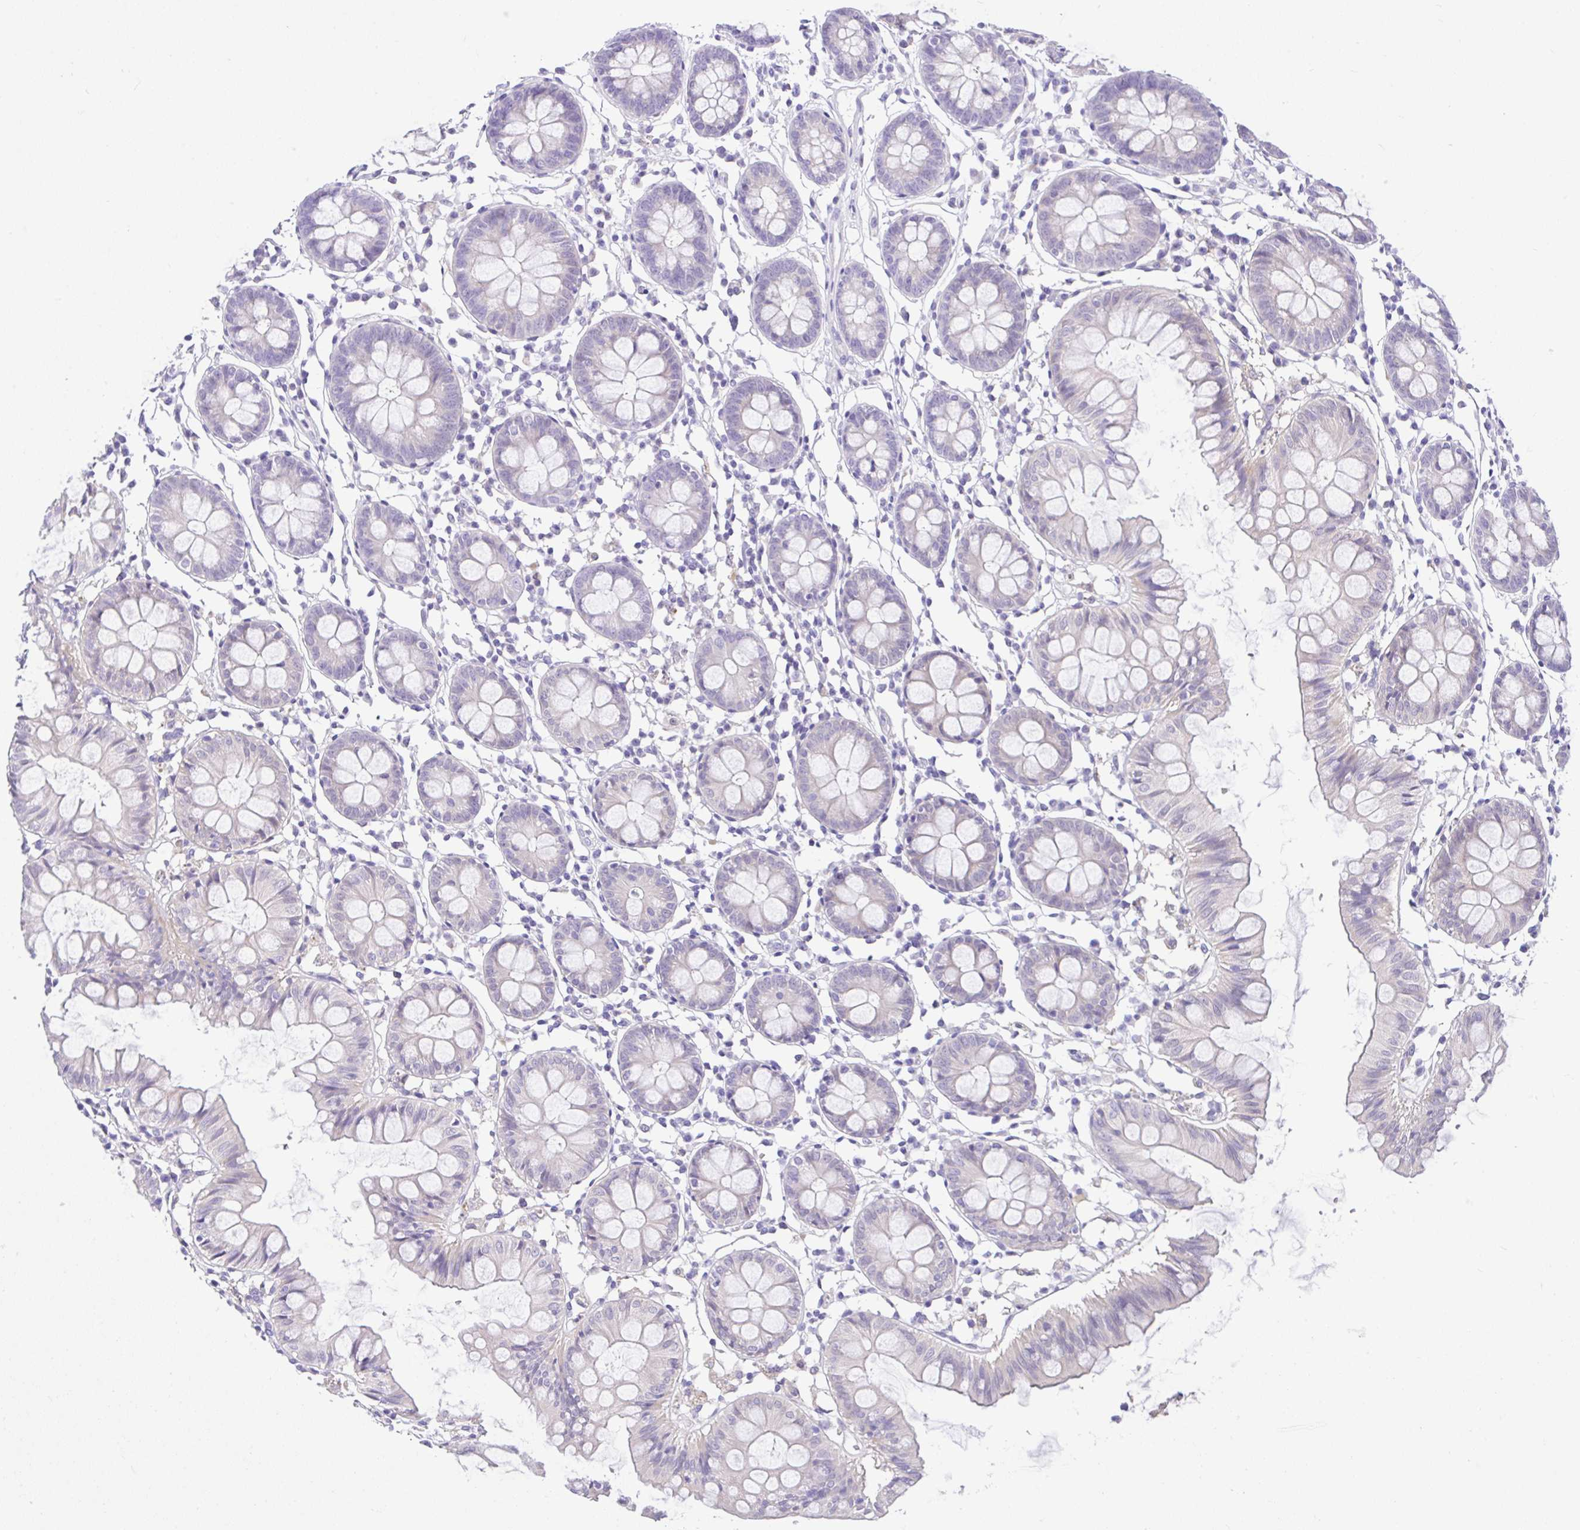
{"staining": {"intensity": "negative", "quantity": "none", "location": "none"}, "tissue": "colon", "cell_type": "Endothelial cells", "image_type": "normal", "snomed": [{"axis": "morphology", "description": "Normal tissue, NOS"}, {"axis": "topography", "description": "Colon"}], "caption": "The image demonstrates no staining of endothelial cells in unremarkable colon.", "gene": "ANO4", "patient": {"sex": "female", "age": 84}}